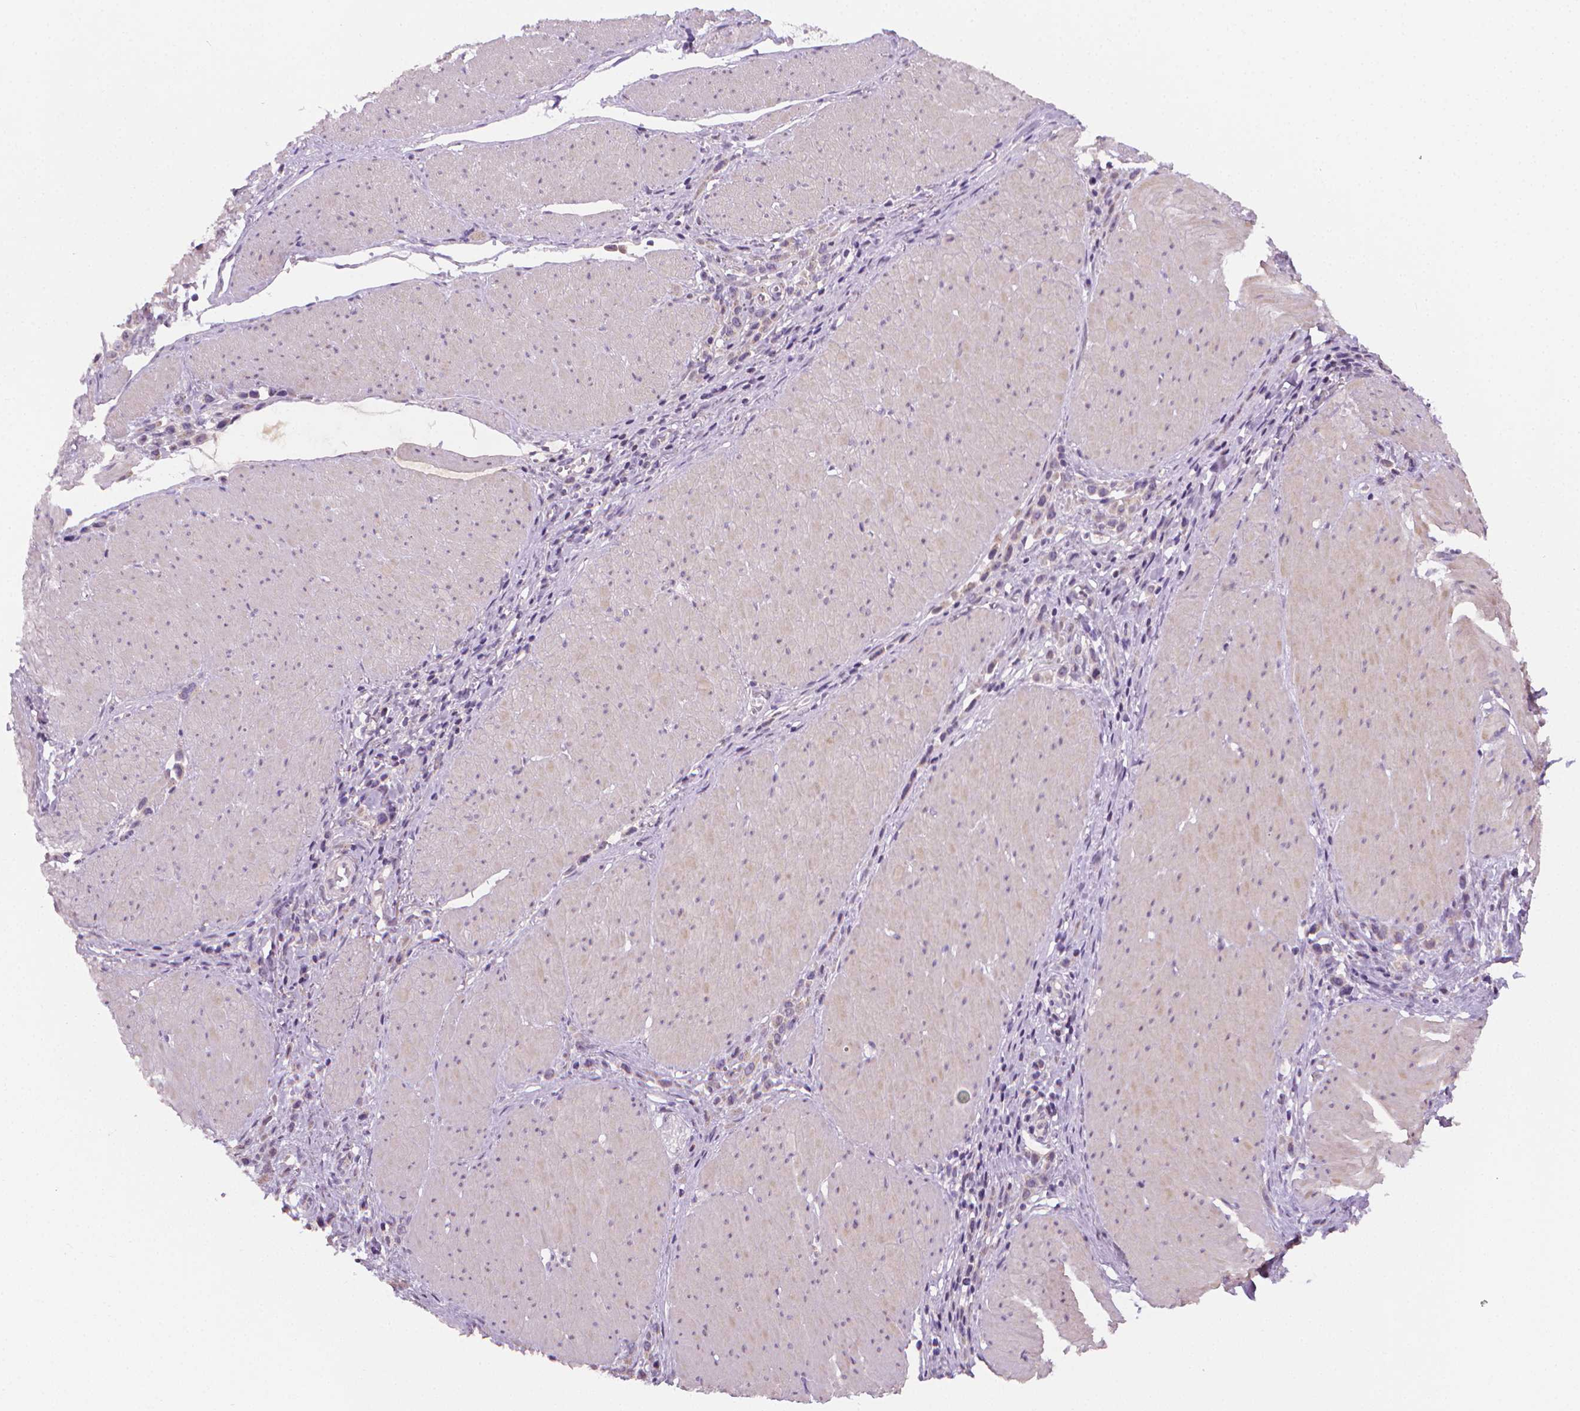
{"staining": {"intensity": "negative", "quantity": "none", "location": "none"}, "tissue": "stomach cancer", "cell_type": "Tumor cells", "image_type": "cancer", "snomed": [{"axis": "morphology", "description": "Adenocarcinoma, NOS"}, {"axis": "topography", "description": "Stomach"}], "caption": "Photomicrograph shows no significant protein expression in tumor cells of stomach adenocarcinoma.", "gene": "NCAN", "patient": {"sex": "male", "age": 47}}